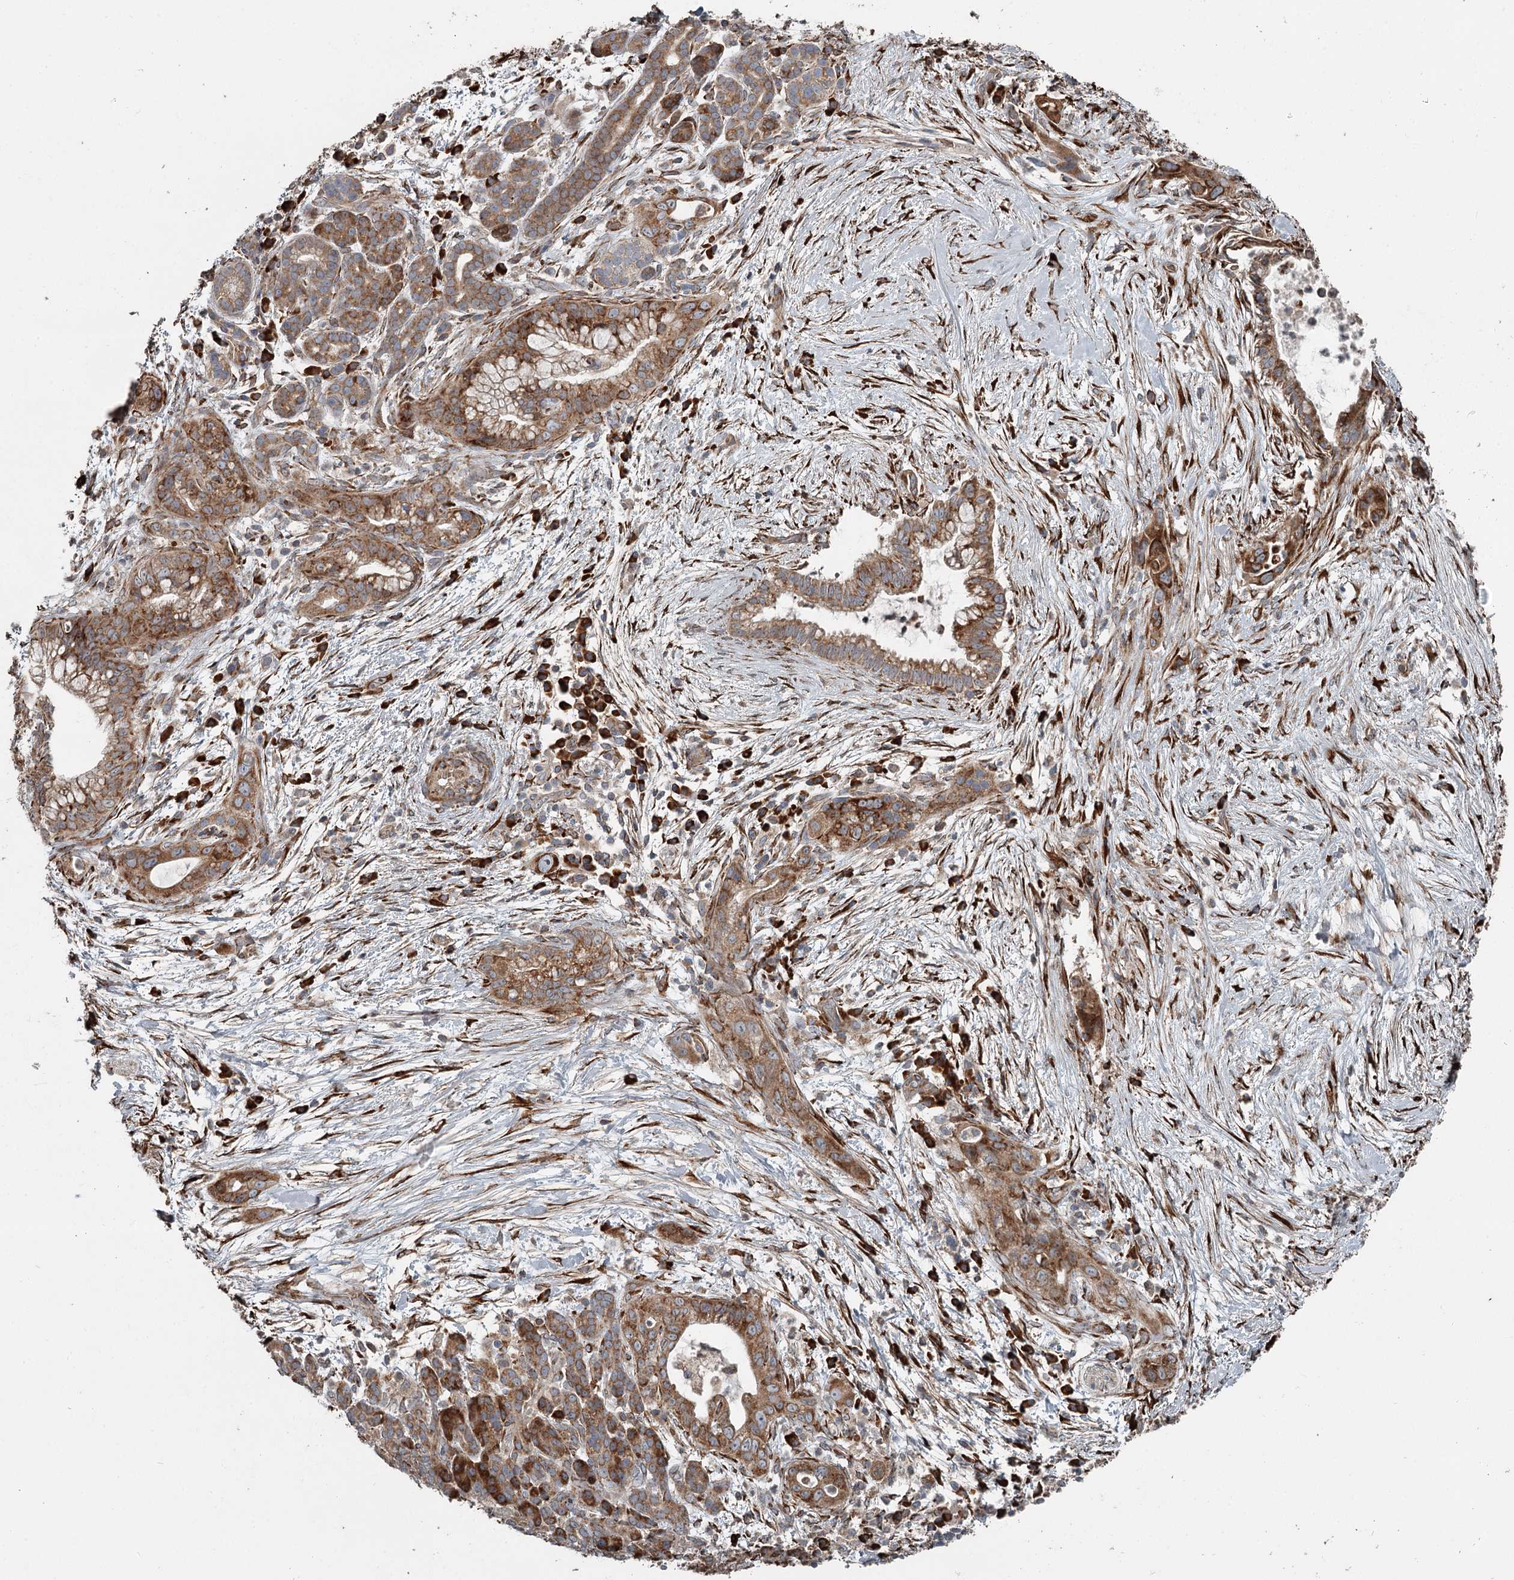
{"staining": {"intensity": "moderate", "quantity": ">75%", "location": "cytoplasmic/membranous"}, "tissue": "pancreatic cancer", "cell_type": "Tumor cells", "image_type": "cancer", "snomed": [{"axis": "morphology", "description": "Adenocarcinoma, NOS"}, {"axis": "topography", "description": "Pancreas"}], "caption": "This micrograph displays IHC staining of human pancreatic adenocarcinoma, with medium moderate cytoplasmic/membranous positivity in about >75% of tumor cells.", "gene": "RASSF8", "patient": {"sex": "male", "age": 59}}